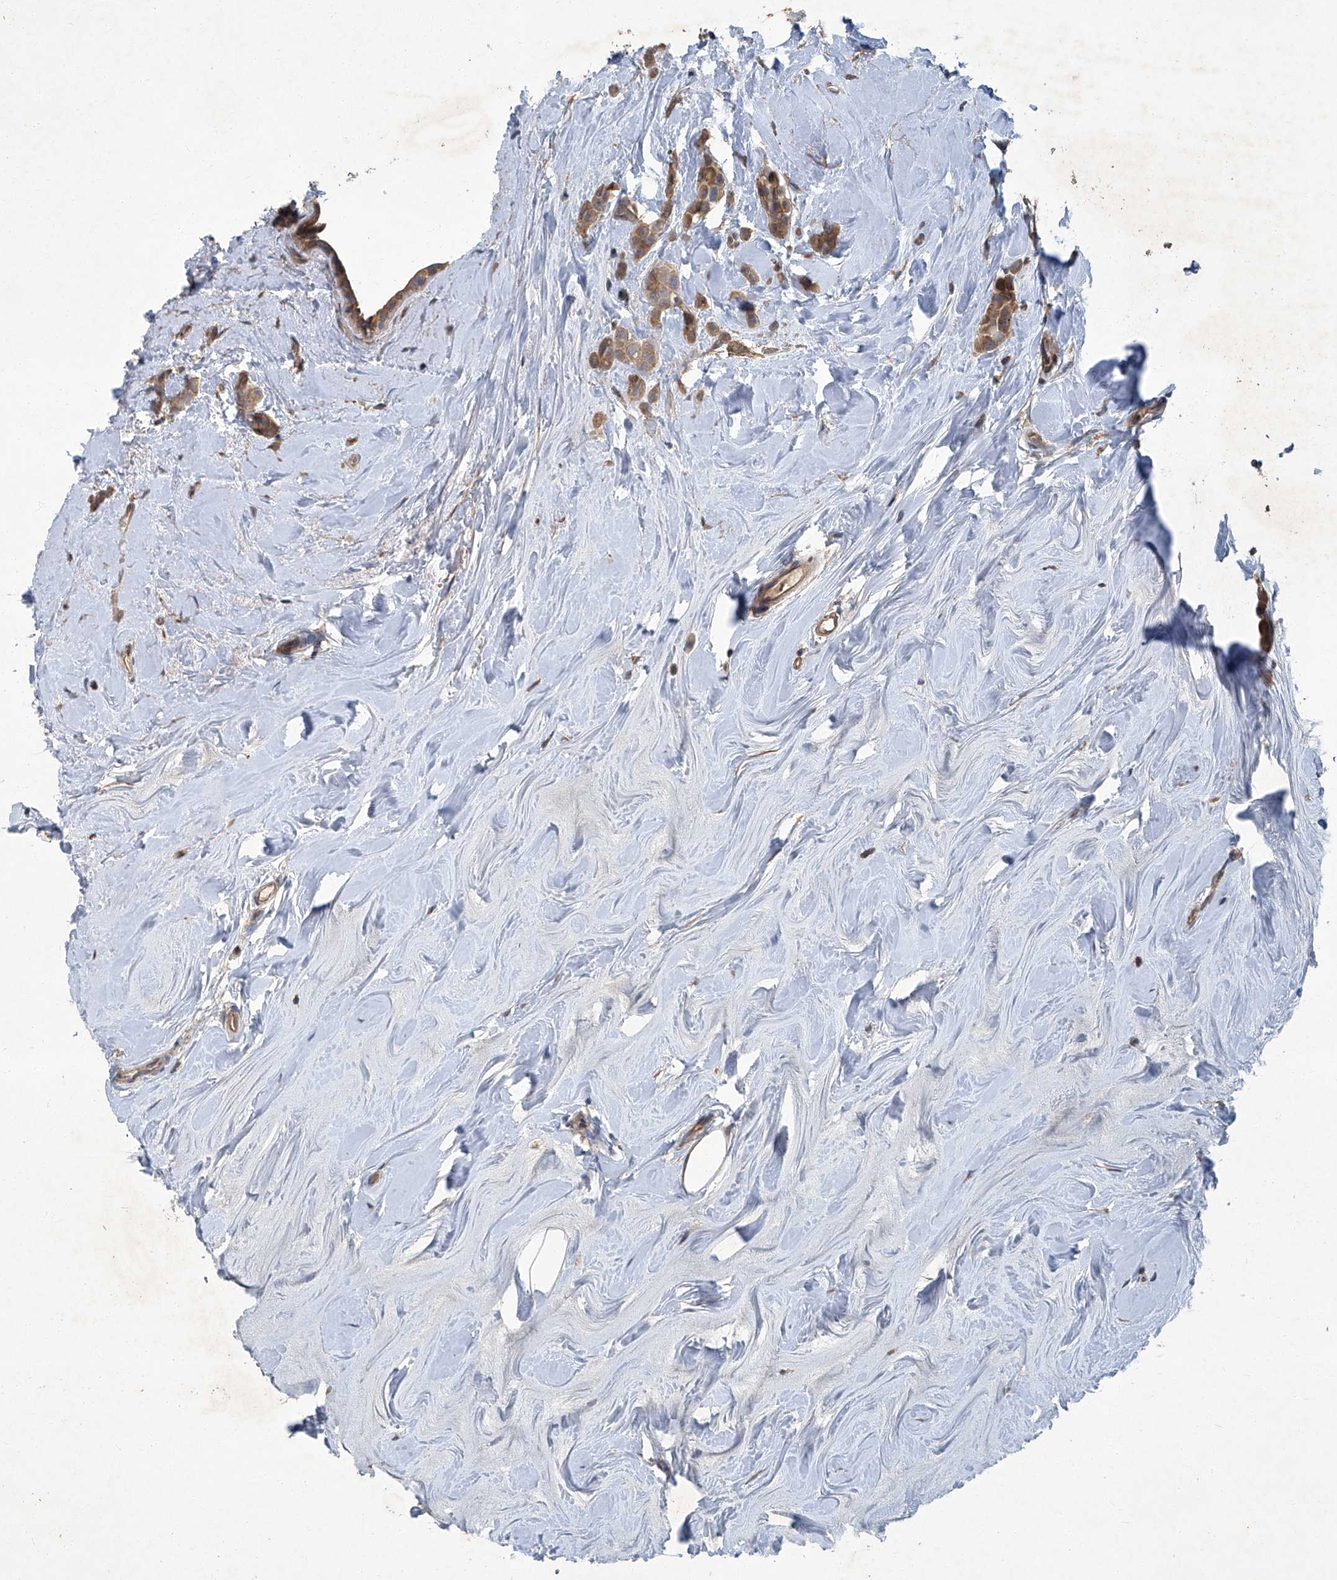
{"staining": {"intensity": "moderate", "quantity": ">75%", "location": "cytoplasmic/membranous"}, "tissue": "breast cancer", "cell_type": "Tumor cells", "image_type": "cancer", "snomed": [{"axis": "morphology", "description": "Lobular carcinoma"}, {"axis": "topography", "description": "Breast"}], "caption": "Immunohistochemical staining of breast lobular carcinoma shows medium levels of moderate cytoplasmic/membranous staining in about >75% of tumor cells.", "gene": "ANKRD34A", "patient": {"sex": "female", "age": 47}}